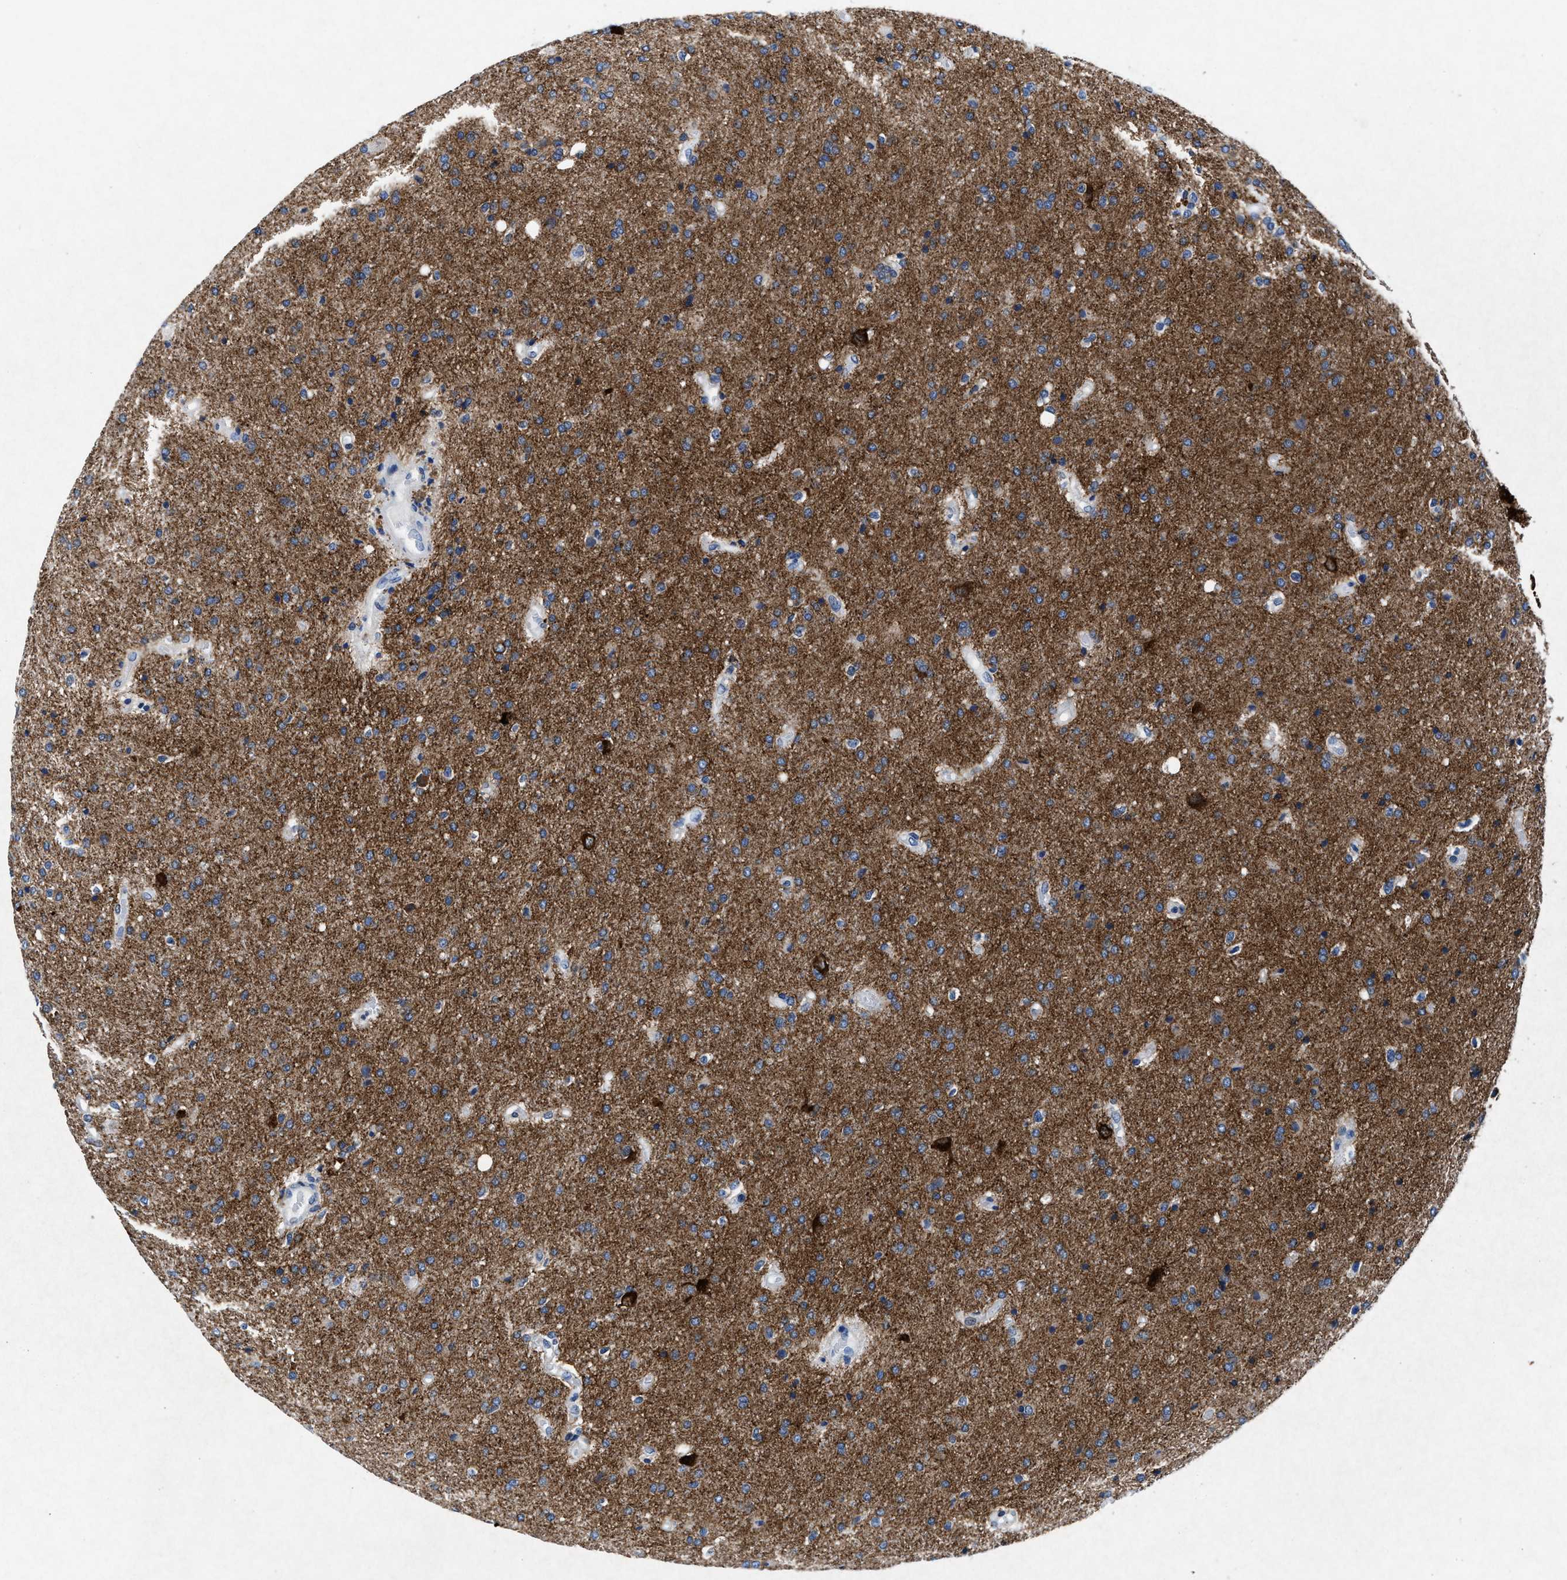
{"staining": {"intensity": "moderate", "quantity": "25%-75%", "location": "cytoplasmic/membranous"}, "tissue": "glioma", "cell_type": "Tumor cells", "image_type": "cancer", "snomed": [{"axis": "morphology", "description": "Glioma, malignant, High grade"}, {"axis": "topography", "description": "Brain"}], "caption": "The image exhibits staining of malignant high-grade glioma, revealing moderate cytoplasmic/membranous protein expression (brown color) within tumor cells. The protein of interest is shown in brown color, while the nuclei are stained blue.", "gene": "MAP6", "patient": {"sex": "male", "age": 72}}